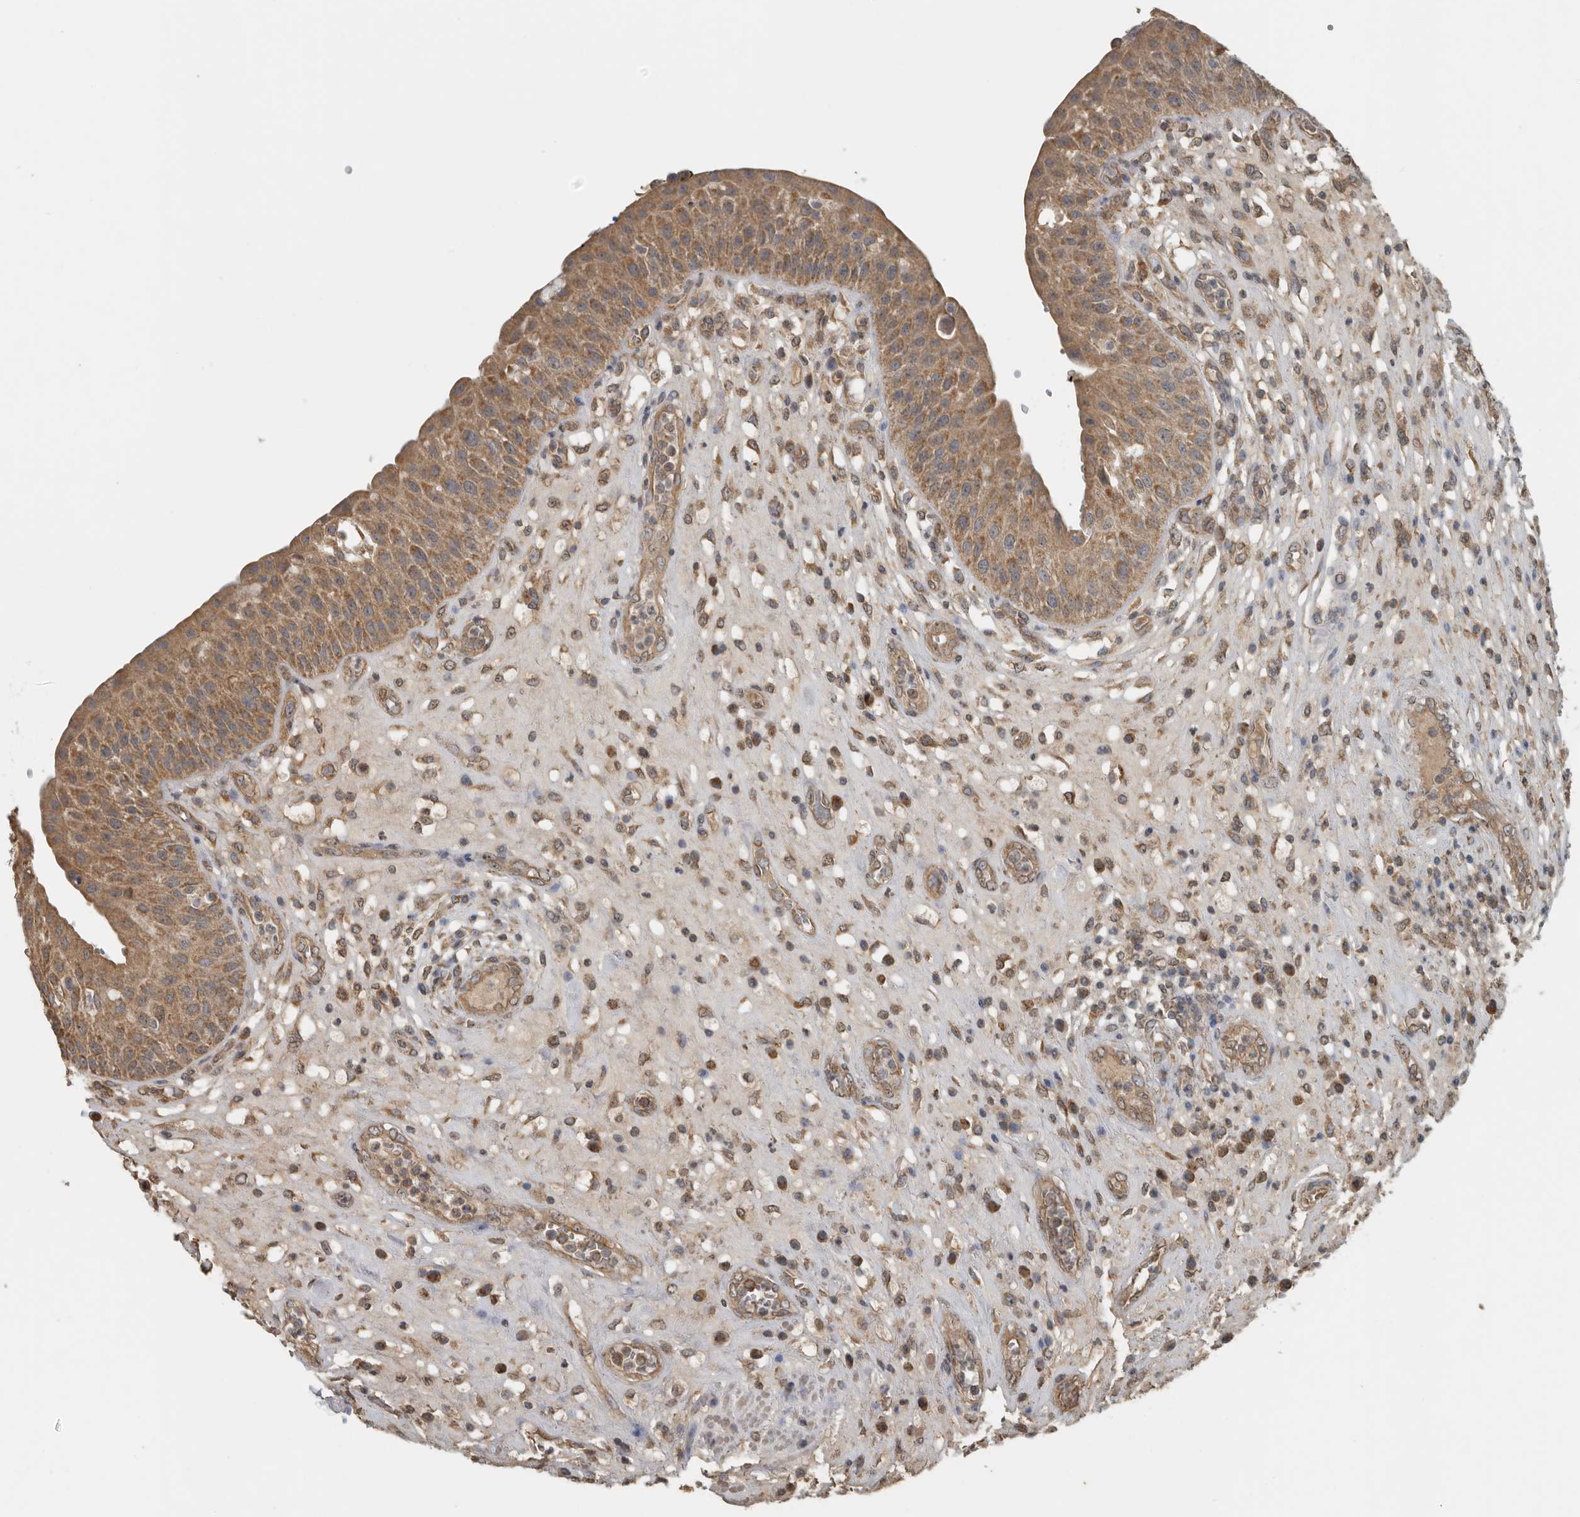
{"staining": {"intensity": "moderate", "quantity": ">75%", "location": "cytoplasmic/membranous"}, "tissue": "urinary bladder", "cell_type": "Urothelial cells", "image_type": "normal", "snomed": [{"axis": "morphology", "description": "Normal tissue, NOS"}, {"axis": "topography", "description": "Urinary bladder"}], "caption": "A brown stain shows moderate cytoplasmic/membranous expression of a protein in urothelial cells of benign urinary bladder. (DAB IHC, brown staining for protein, blue staining for nuclei).", "gene": "AFAP1", "patient": {"sex": "female", "age": 62}}